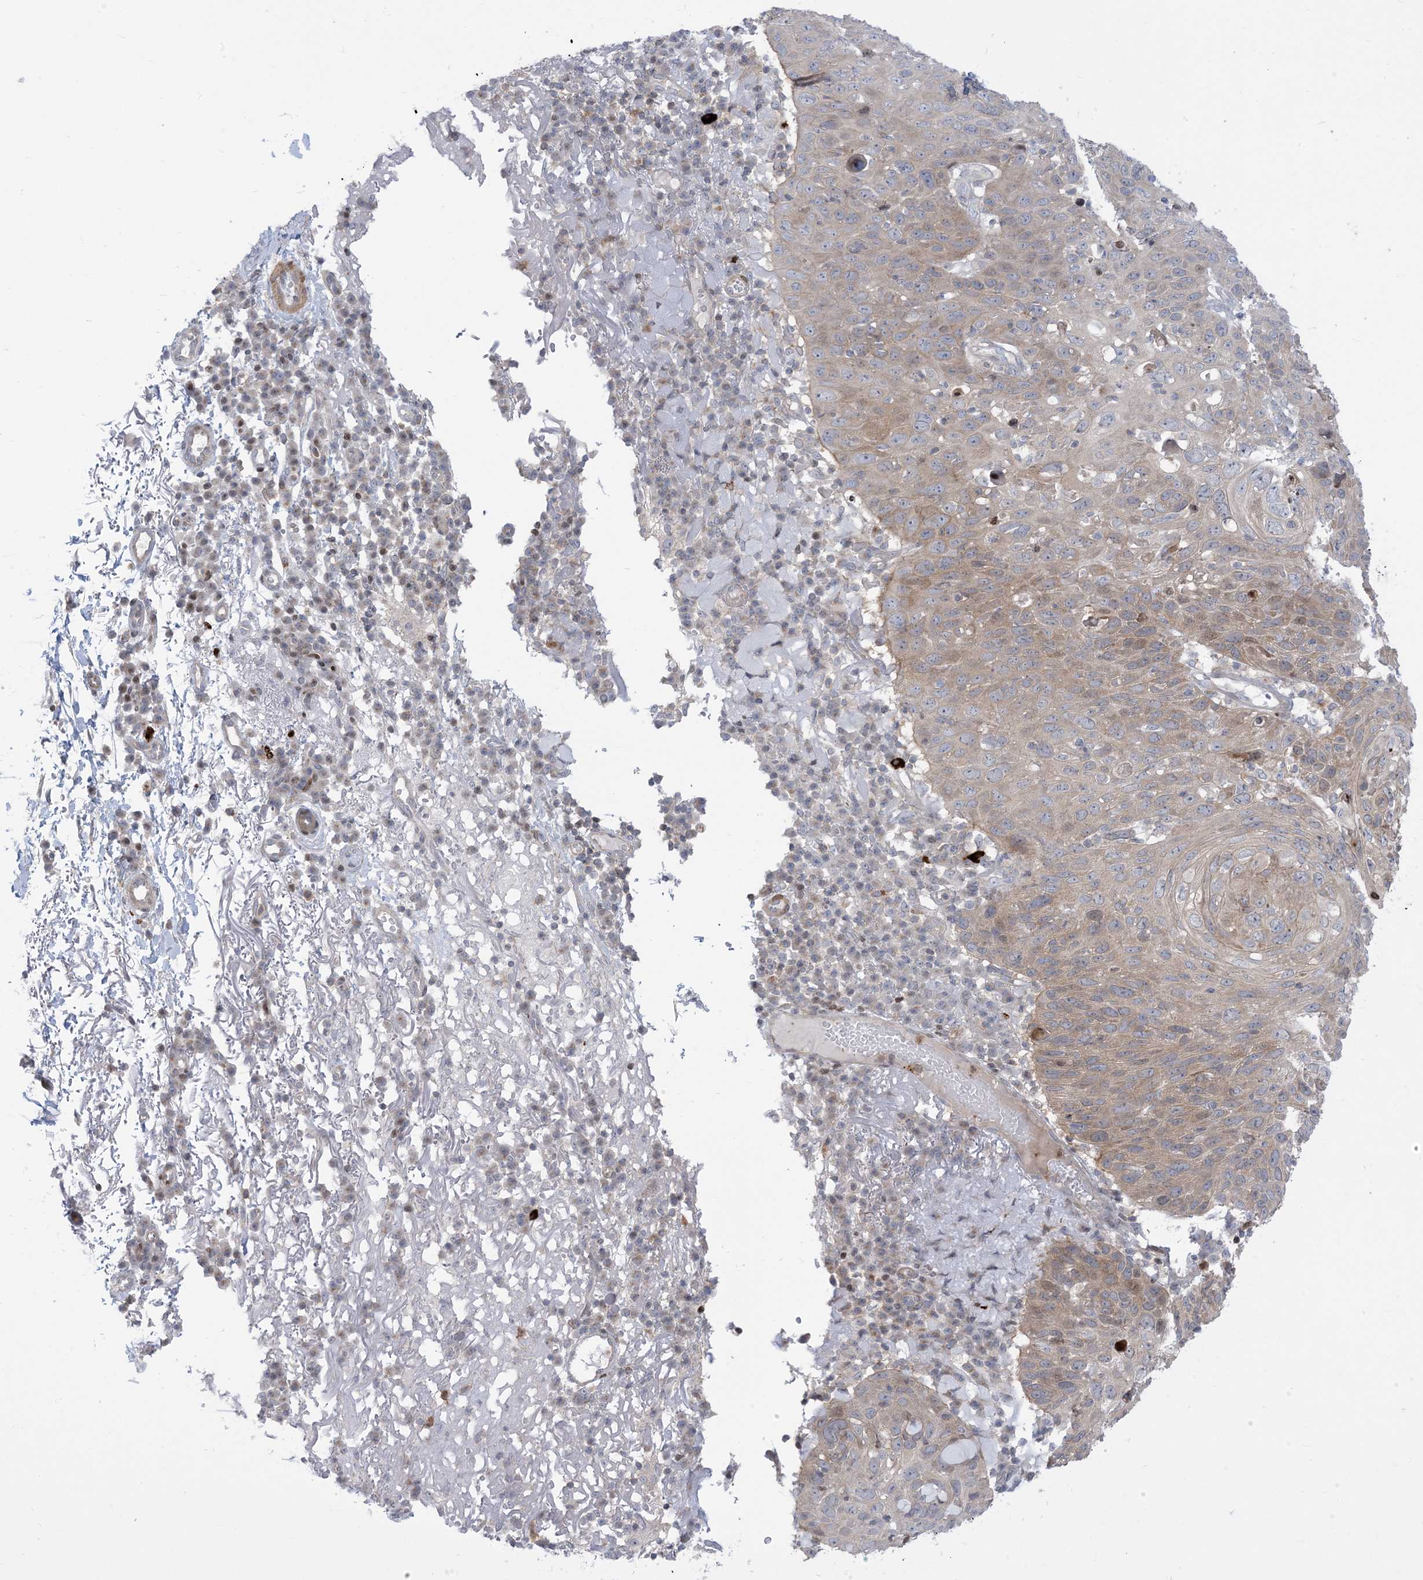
{"staining": {"intensity": "weak", "quantity": "25%-75%", "location": "cytoplasmic/membranous"}, "tissue": "skin cancer", "cell_type": "Tumor cells", "image_type": "cancer", "snomed": [{"axis": "morphology", "description": "Squamous cell carcinoma, NOS"}, {"axis": "topography", "description": "Skin"}], "caption": "A brown stain highlights weak cytoplasmic/membranous staining of a protein in human squamous cell carcinoma (skin) tumor cells. Using DAB (brown) and hematoxylin (blue) stains, captured at high magnification using brightfield microscopy.", "gene": "AFTPH", "patient": {"sex": "female", "age": 90}}